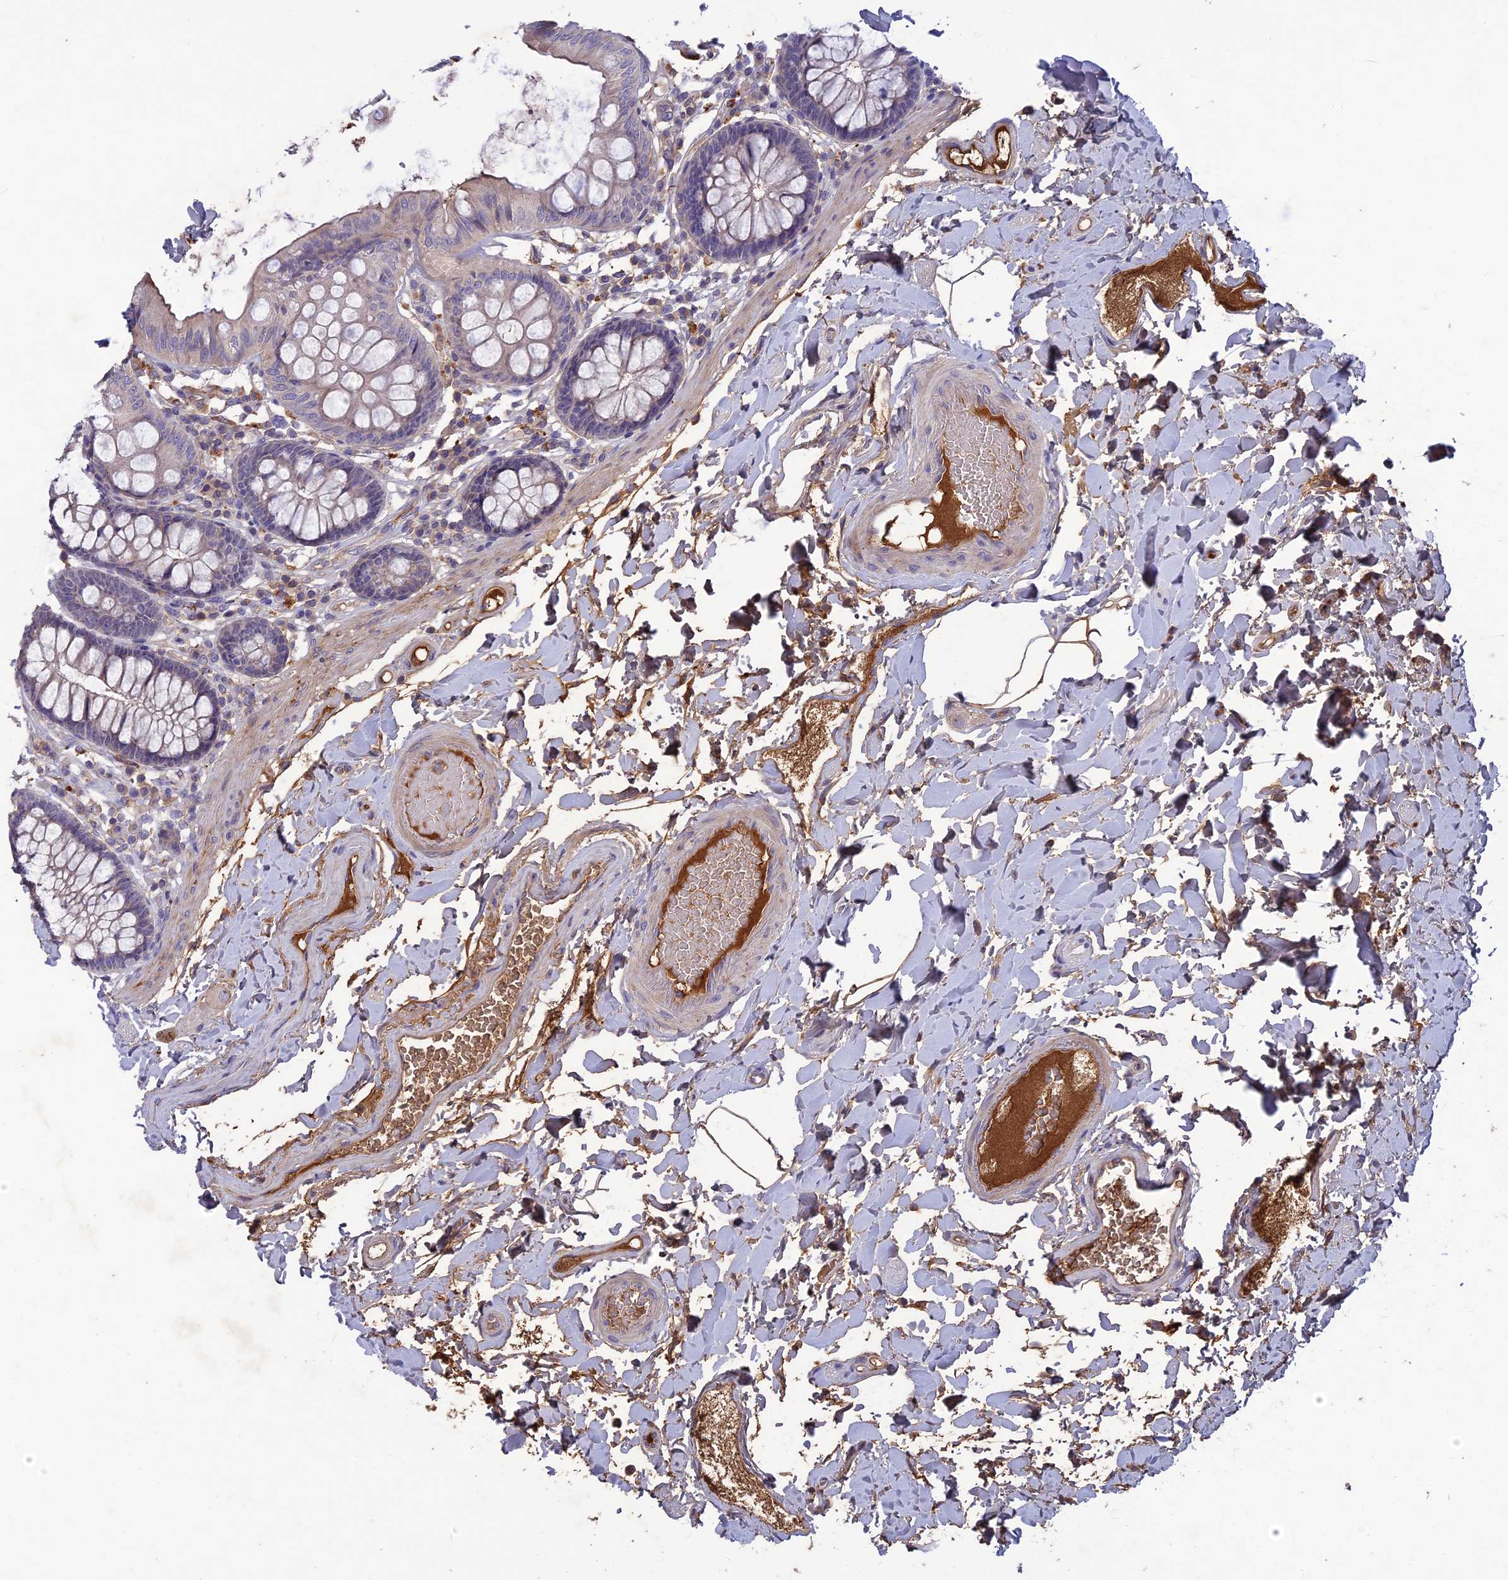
{"staining": {"intensity": "weak", "quantity": ">75%", "location": "cytoplasmic/membranous"}, "tissue": "colon", "cell_type": "Endothelial cells", "image_type": "normal", "snomed": [{"axis": "morphology", "description": "Normal tissue, NOS"}, {"axis": "topography", "description": "Colon"}], "caption": "Colon stained with immunohistochemistry reveals weak cytoplasmic/membranous expression in approximately >75% of endothelial cells.", "gene": "ADO", "patient": {"sex": "male", "age": 84}}